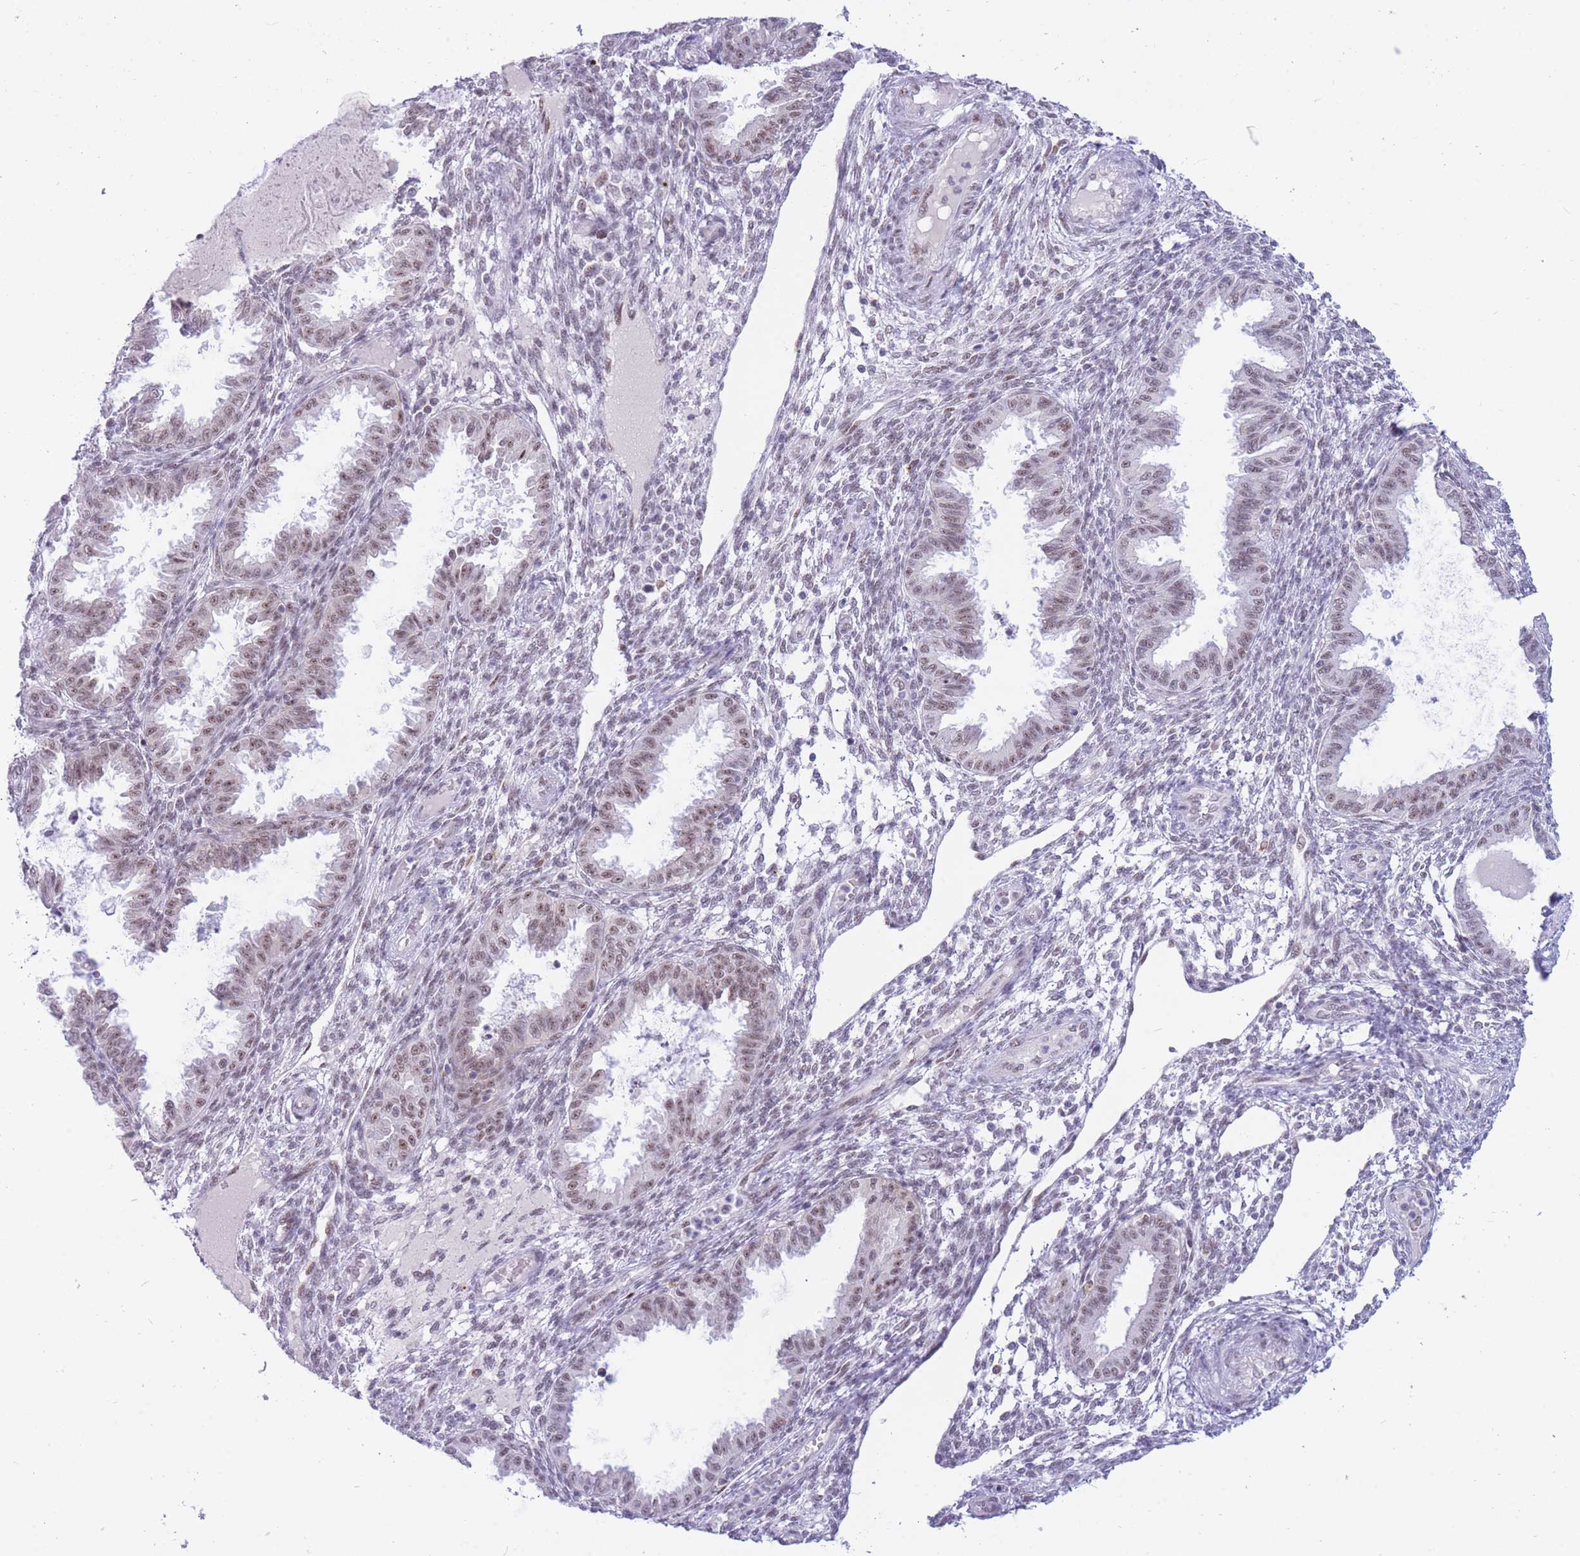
{"staining": {"intensity": "negative", "quantity": "none", "location": "none"}, "tissue": "endometrium", "cell_type": "Cells in endometrial stroma", "image_type": "normal", "snomed": [{"axis": "morphology", "description": "Normal tissue, NOS"}, {"axis": "topography", "description": "Endometrium"}], "caption": "High magnification brightfield microscopy of unremarkable endometrium stained with DAB (brown) and counterstained with hematoxylin (blue): cells in endometrial stroma show no significant positivity. (DAB (3,3'-diaminobenzidine) IHC with hematoxylin counter stain).", "gene": "CYP2B6", "patient": {"sex": "female", "age": 33}}